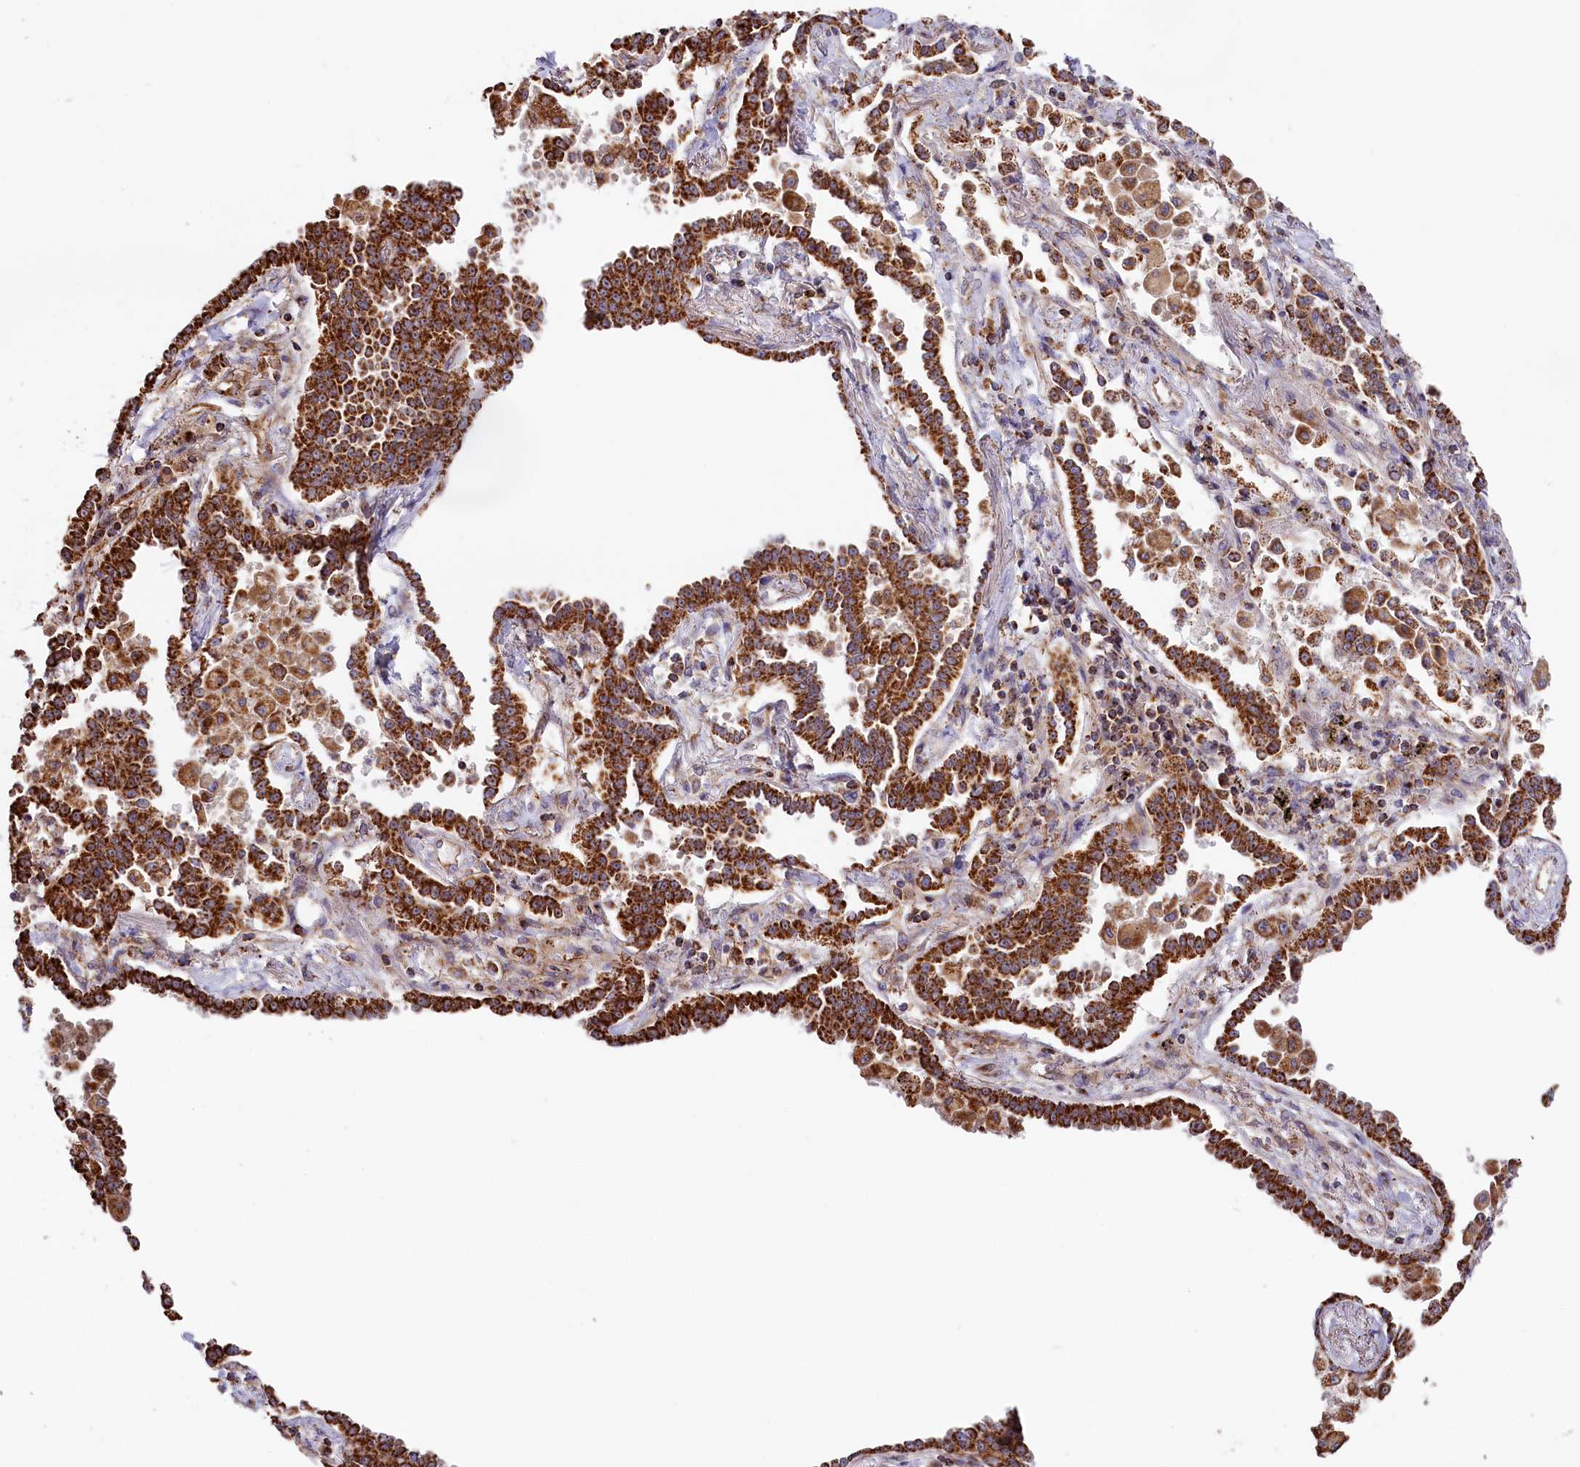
{"staining": {"intensity": "strong", "quantity": ">75%", "location": "cytoplasmic/membranous"}, "tissue": "lung cancer", "cell_type": "Tumor cells", "image_type": "cancer", "snomed": [{"axis": "morphology", "description": "Adenocarcinoma, NOS"}, {"axis": "topography", "description": "Lung"}], "caption": "DAB immunohistochemical staining of lung cancer demonstrates strong cytoplasmic/membranous protein expression in about >75% of tumor cells. (DAB (3,3'-diaminobenzidine) IHC, brown staining for protein, blue staining for nuclei).", "gene": "MACROD1", "patient": {"sex": "male", "age": 67}}